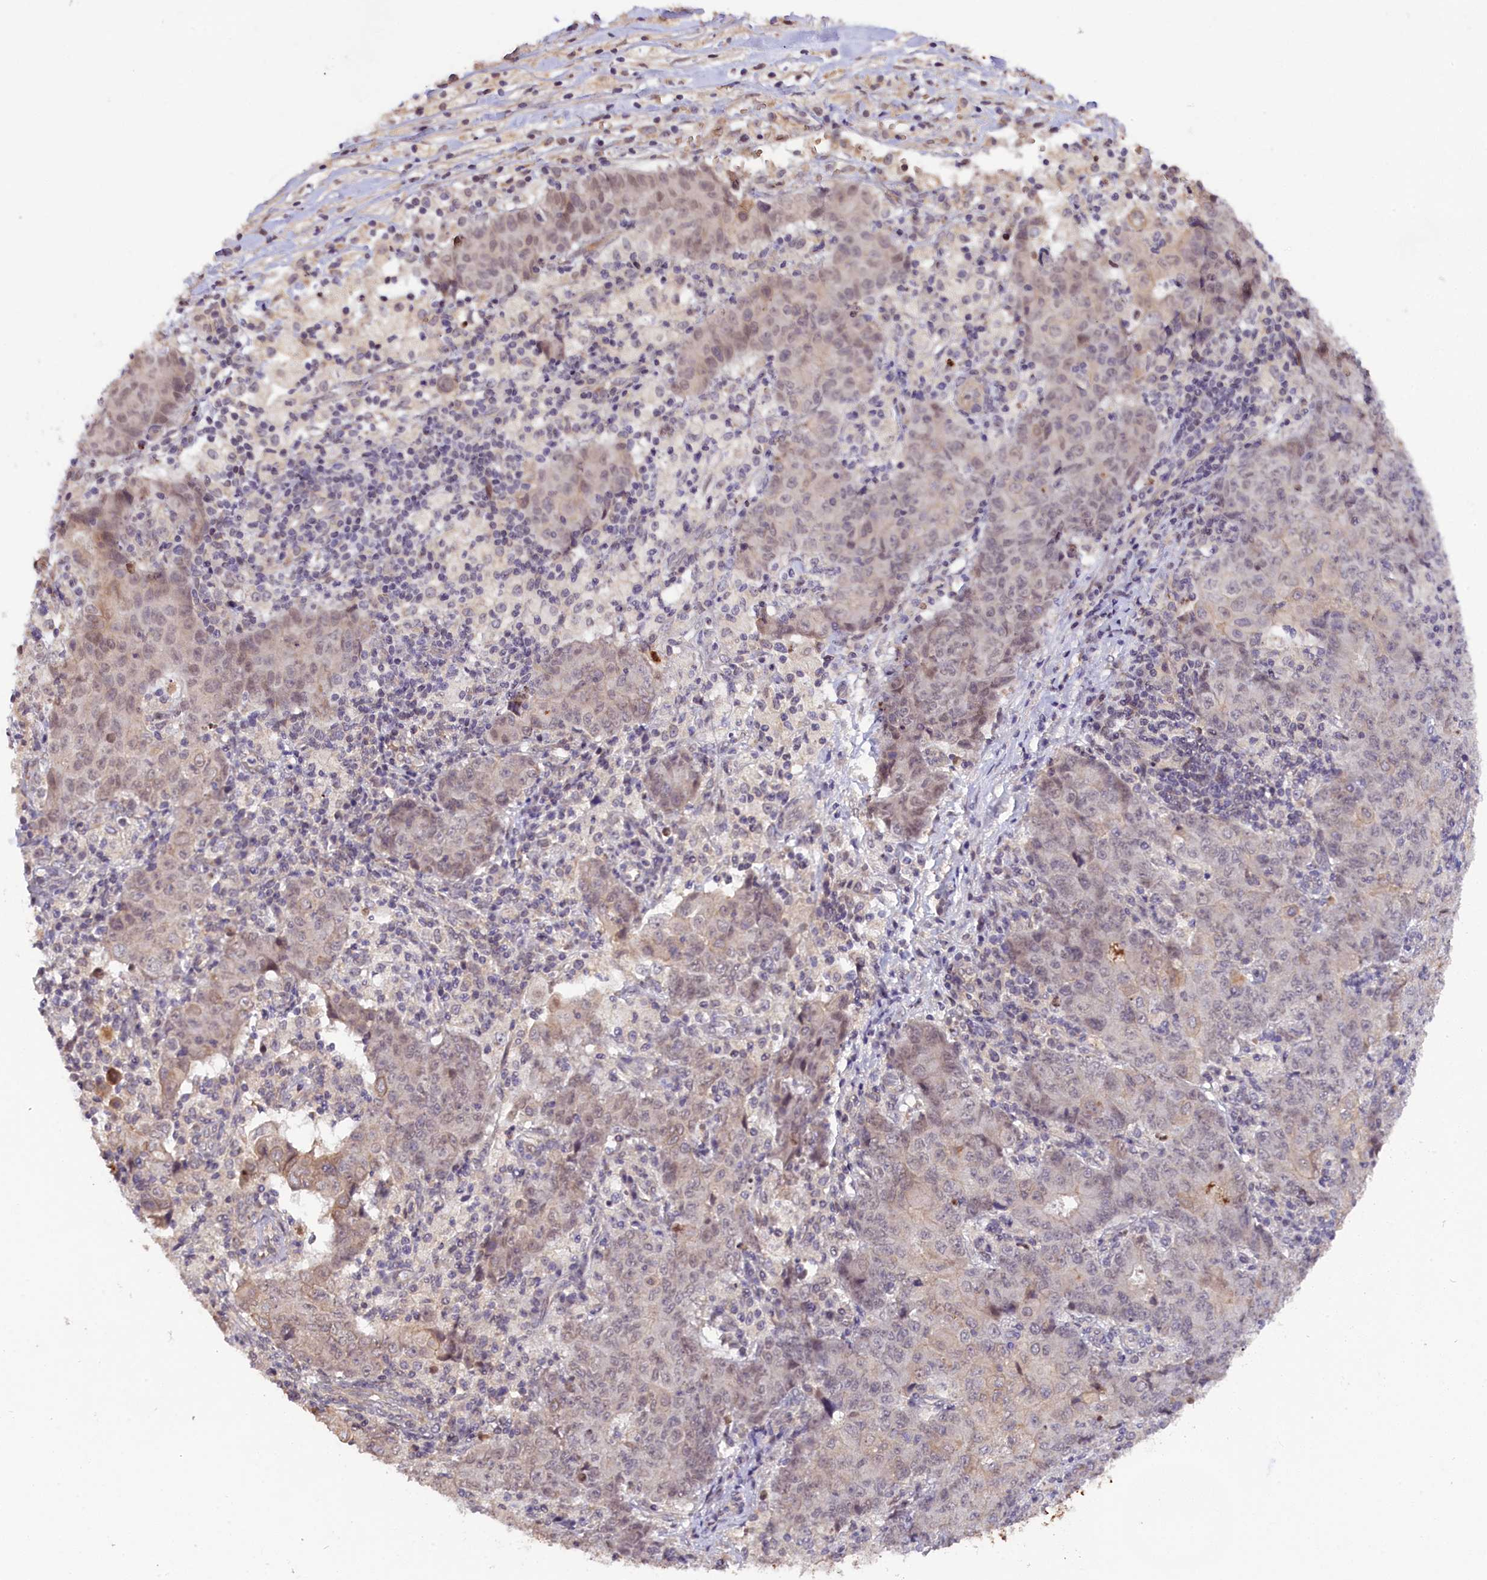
{"staining": {"intensity": "weak", "quantity": "<25%", "location": "nuclear"}, "tissue": "ovarian cancer", "cell_type": "Tumor cells", "image_type": "cancer", "snomed": [{"axis": "morphology", "description": "Carcinoma, endometroid"}, {"axis": "topography", "description": "Ovary"}], "caption": "Tumor cells show no significant protein positivity in ovarian cancer.", "gene": "ZNF480", "patient": {"sex": "female", "age": 42}}